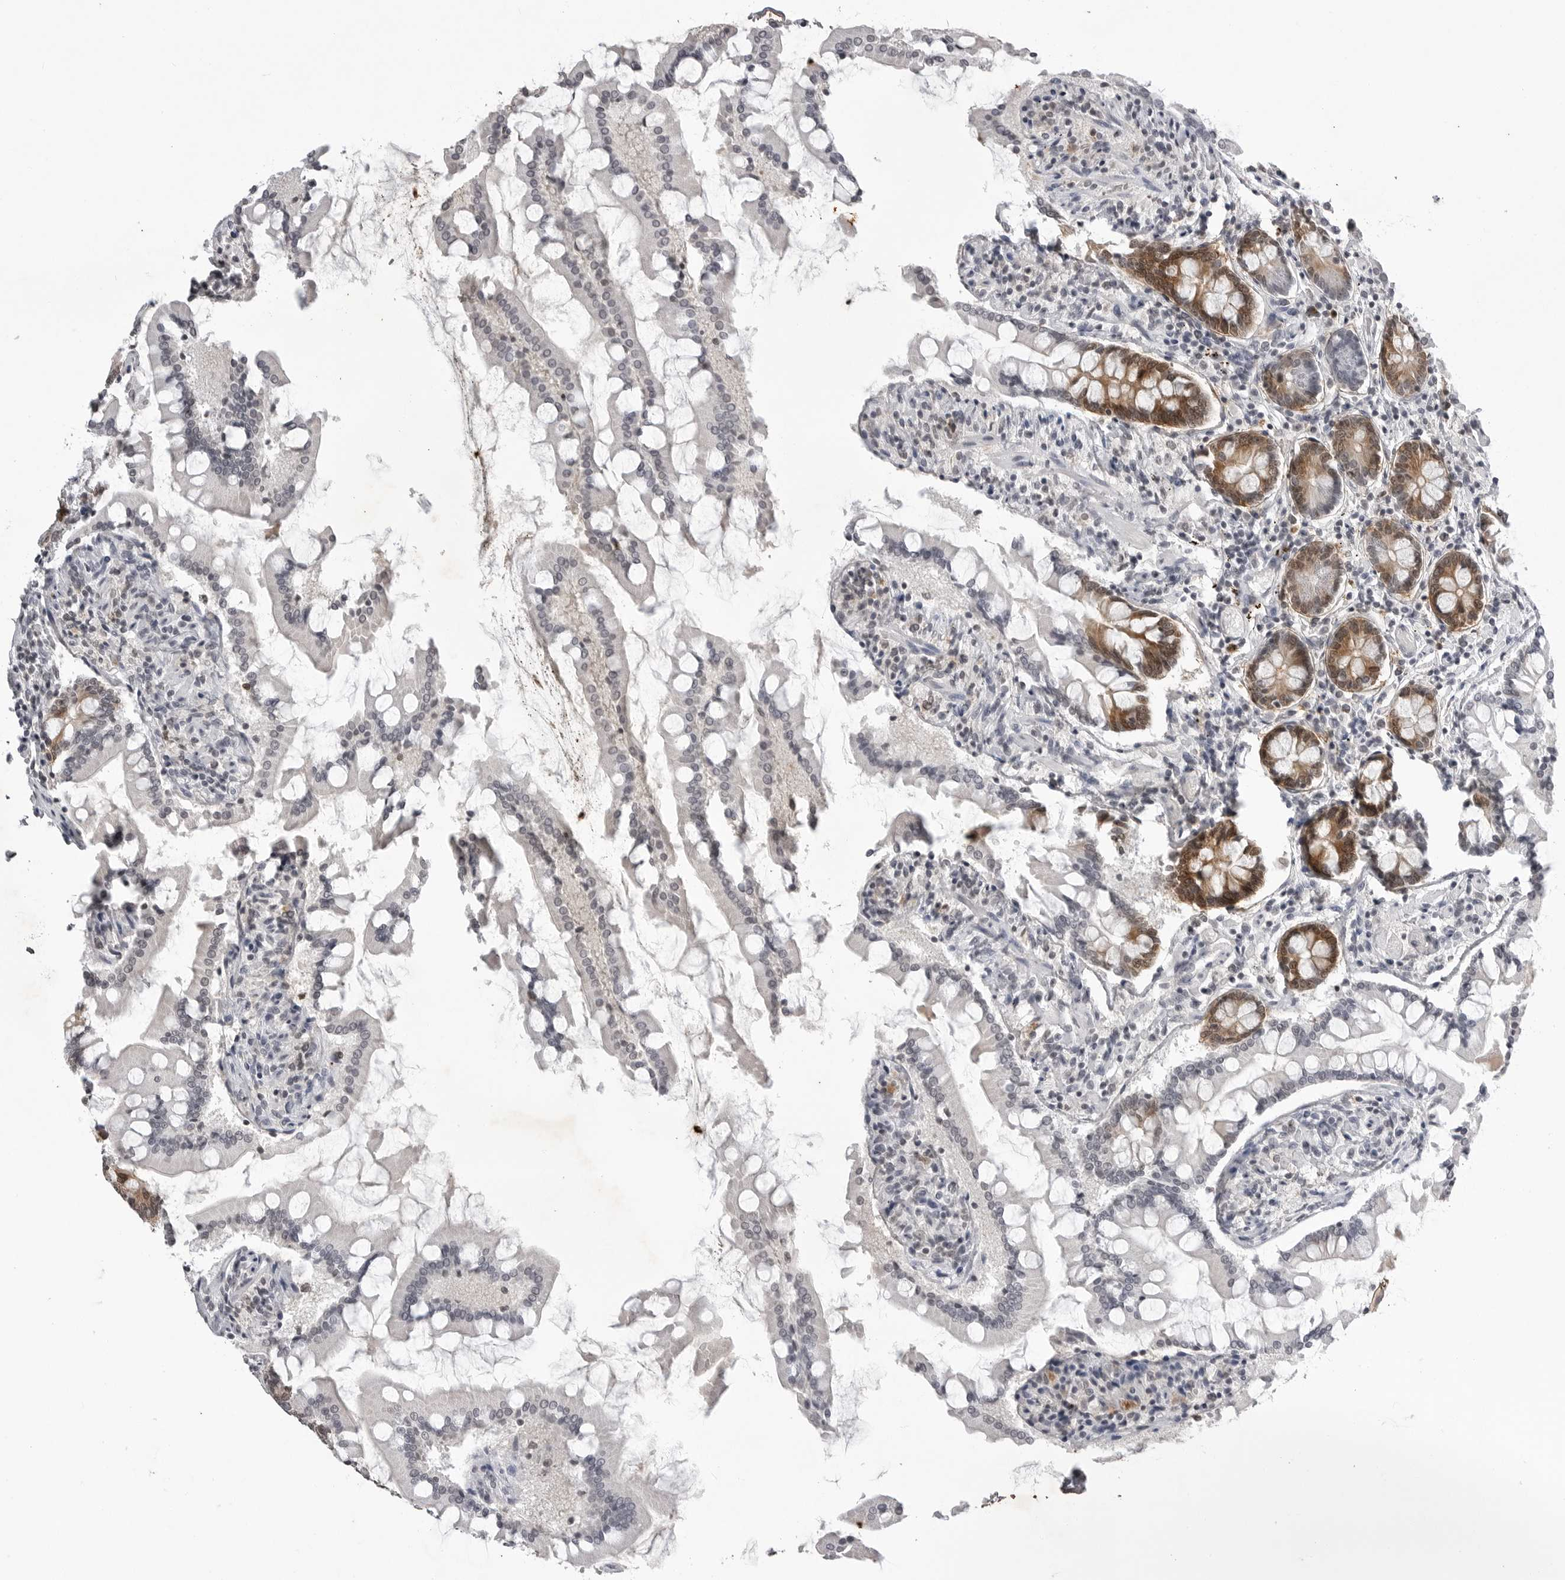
{"staining": {"intensity": "strong", "quantity": "<25%", "location": "cytoplasmic/membranous"}, "tissue": "small intestine", "cell_type": "Glandular cells", "image_type": "normal", "snomed": [{"axis": "morphology", "description": "Normal tissue, NOS"}, {"axis": "topography", "description": "Small intestine"}], "caption": "A micrograph of human small intestine stained for a protein exhibits strong cytoplasmic/membranous brown staining in glandular cells.", "gene": "RRM1", "patient": {"sex": "male", "age": 41}}